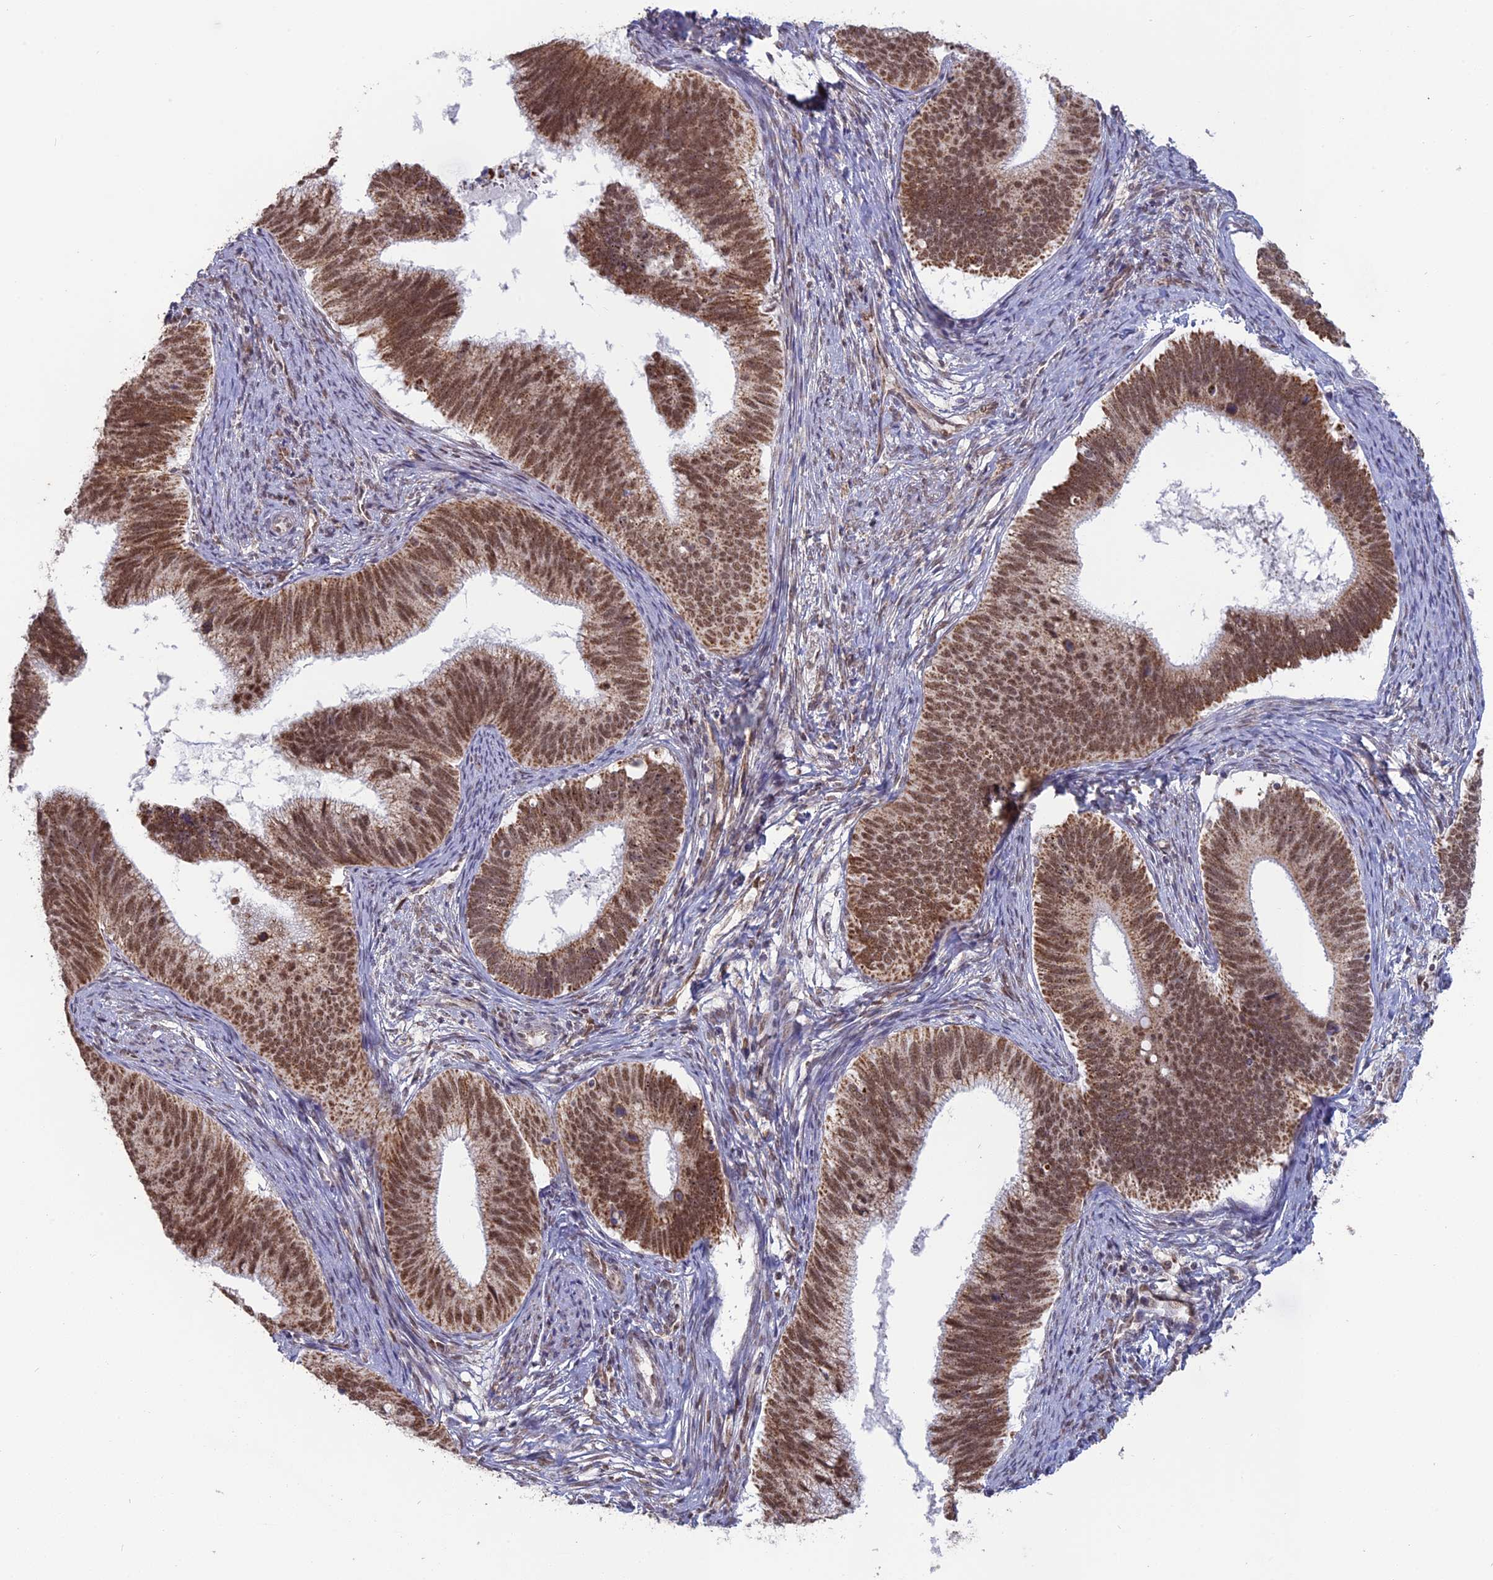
{"staining": {"intensity": "moderate", "quantity": ">75%", "location": "cytoplasmic/membranous,nuclear"}, "tissue": "cervical cancer", "cell_type": "Tumor cells", "image_type": "cancer", "snomed": [{"axis": "morphology", "description": "Adenocarcinoma, NOS"}, {"axis": "topography", "description": "Cervix"}], "caption": "Protein analysis of adenocarcinoma (cervical) tissue exhibits moderate cytoplasmic/membranous and nuclear positivity in approximately >75% of tumor cells. (DAB = brown stain, brightfield microscopy at high magnification).", "gene": "ARHGAP40", "patient": {"sex": "female", "age": 42}}